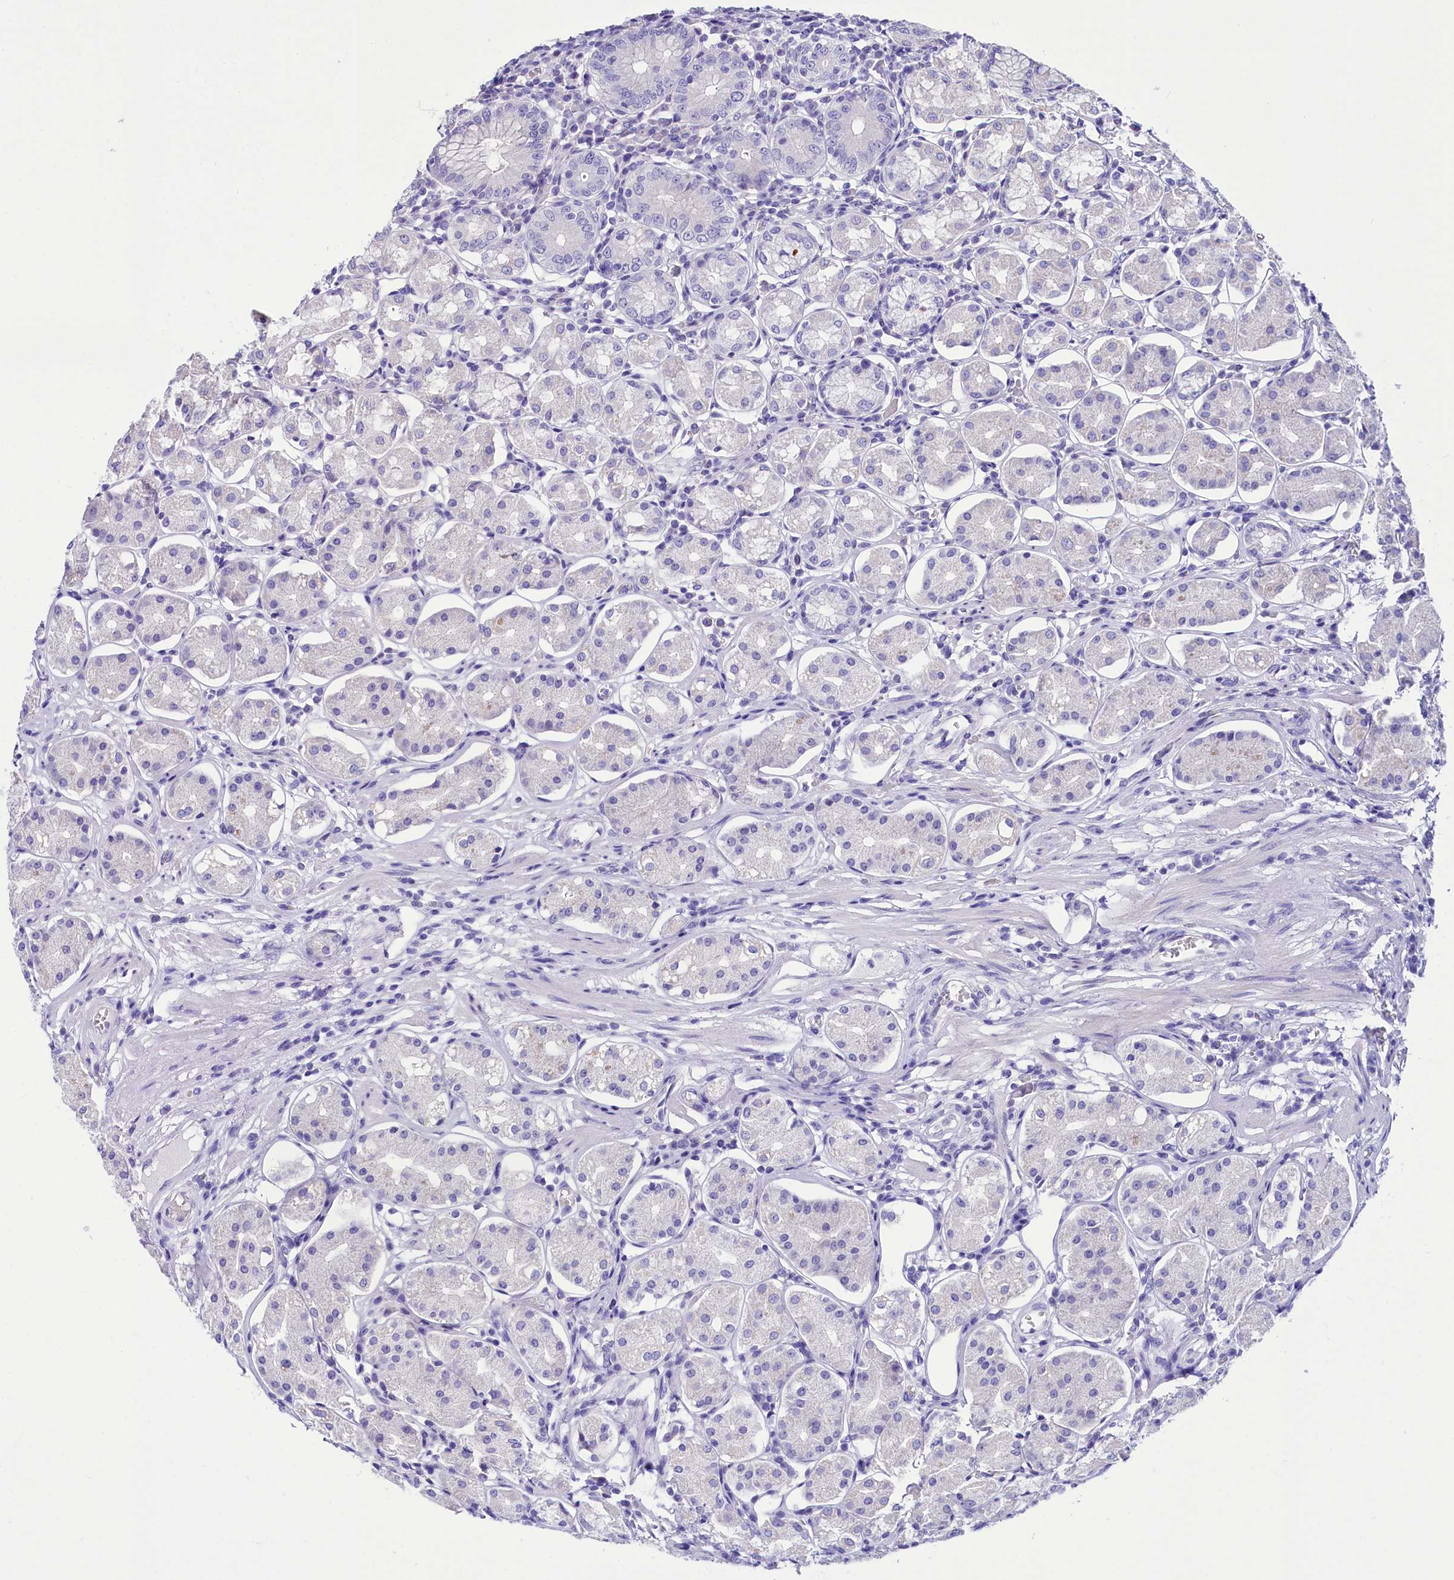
{"staining": {"intensity": "negative", "quantity": "none", "location": "none"}, "tissue": "stomach", "cell_type": "Glandular cells", "image_type": "normal", "snomed": [{"axis": "morphology", "description": "Normal tissue, NOS"}, {"axis": "topography", "description": "Stomach, lower"}], "caption": "An immunohistochemistry (IHC) micrograph of benign stomach is shown. There is no staining in glandular cells of stomach. The staining is performed using DAB (3,3'-diaminobenzidine) brown chromogen with nuclei counter-stained in using hematoxylin.", "gene": "TTC36", "patient": {"sex": "female", "age": 56}}